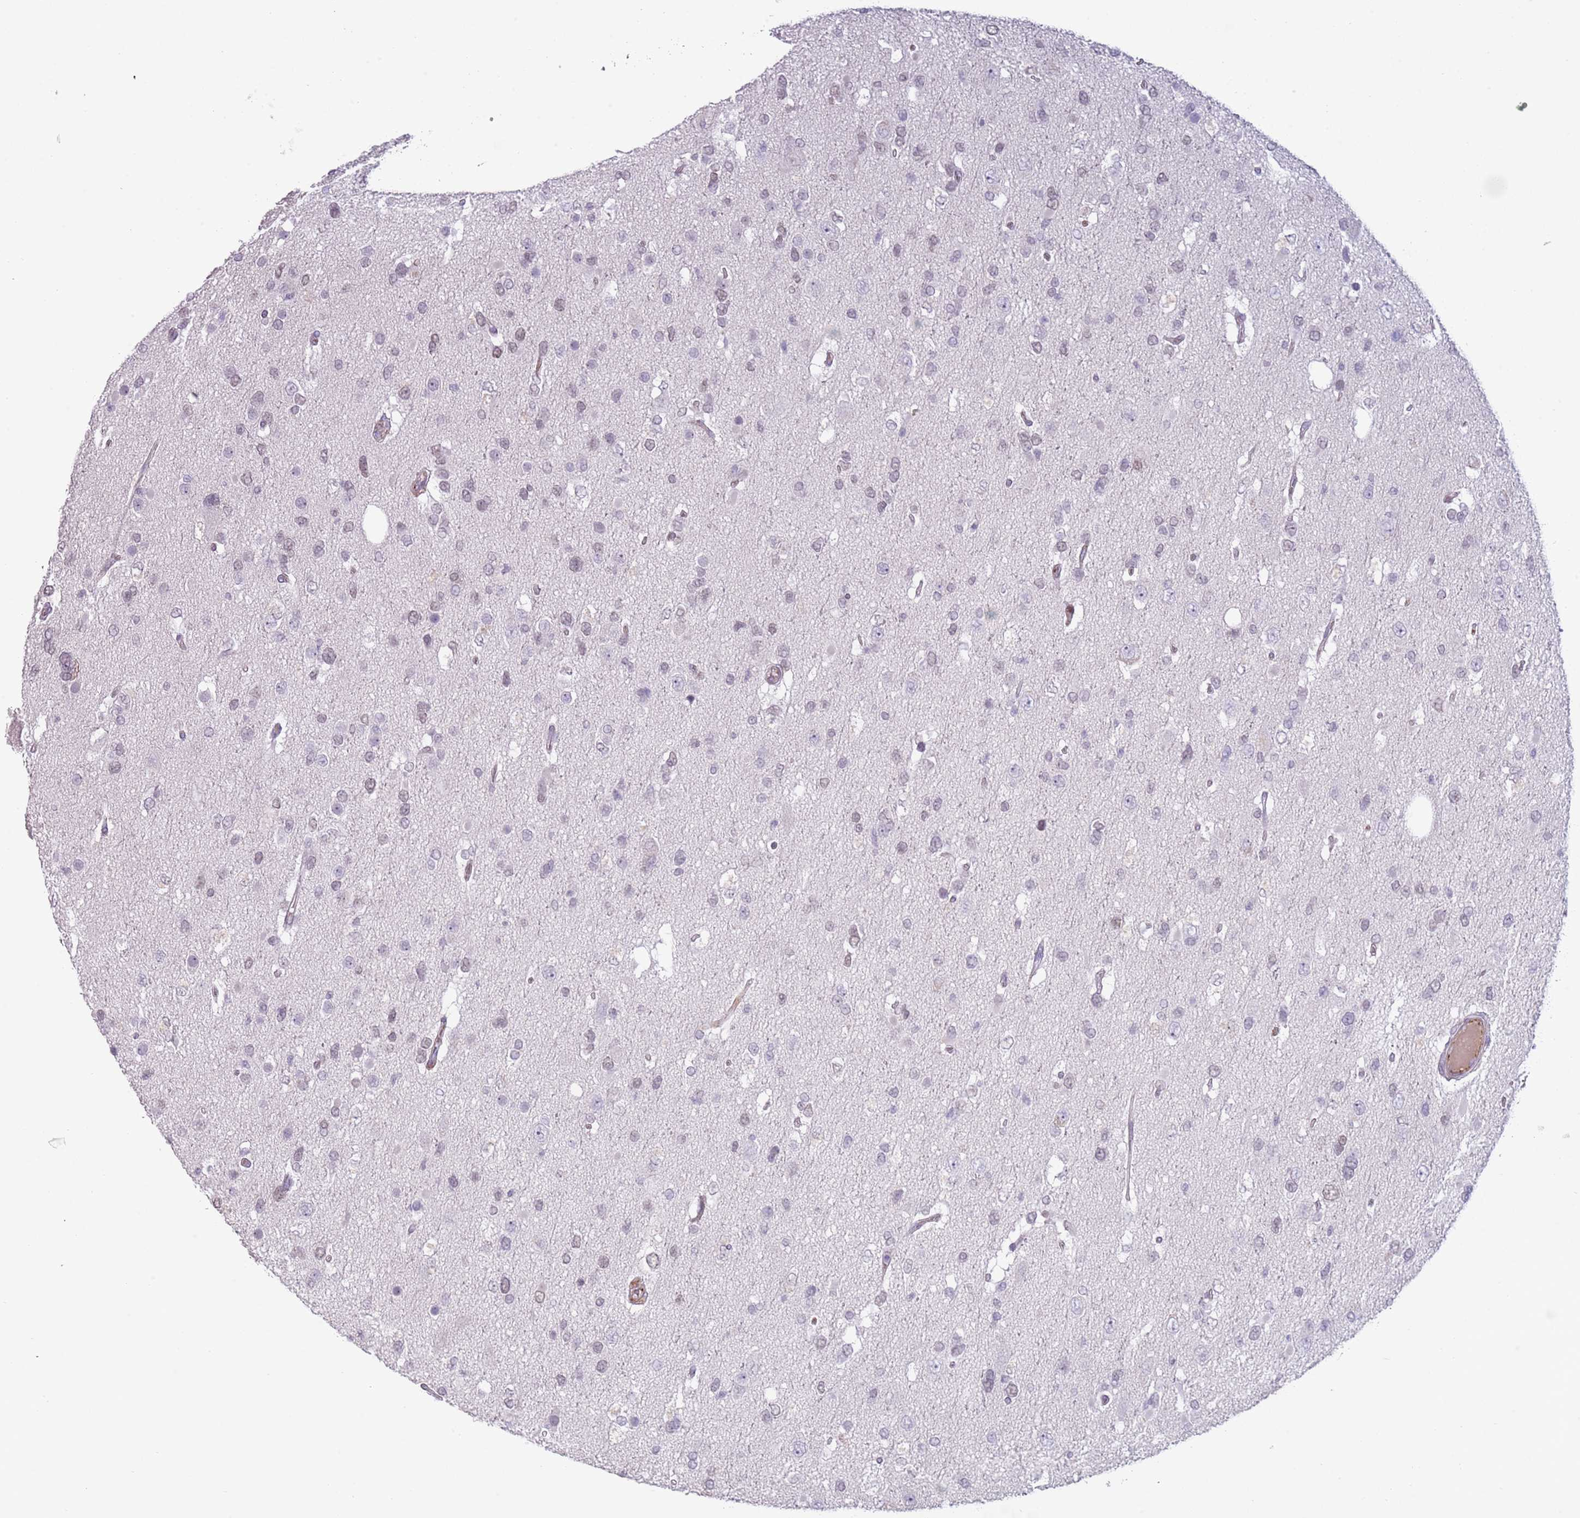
{"staining": {"intensity": "weak", "quantity": "<25%", "location": "nuclear"}, "tissue": "glioma", "cell_type": "Tumor cells", "image_type": "cancer", "snomed": [{"axis": "morphology", "description": "Glioma, malignant, High grade"}, {"axis": "topography", "description": "Brain"}], "caption": "Photomicrograph shows no significant protein positivity in tumor cells of glioma.", "gene": "NBPF3", "patient": {"sex": "male", "age": 53}}